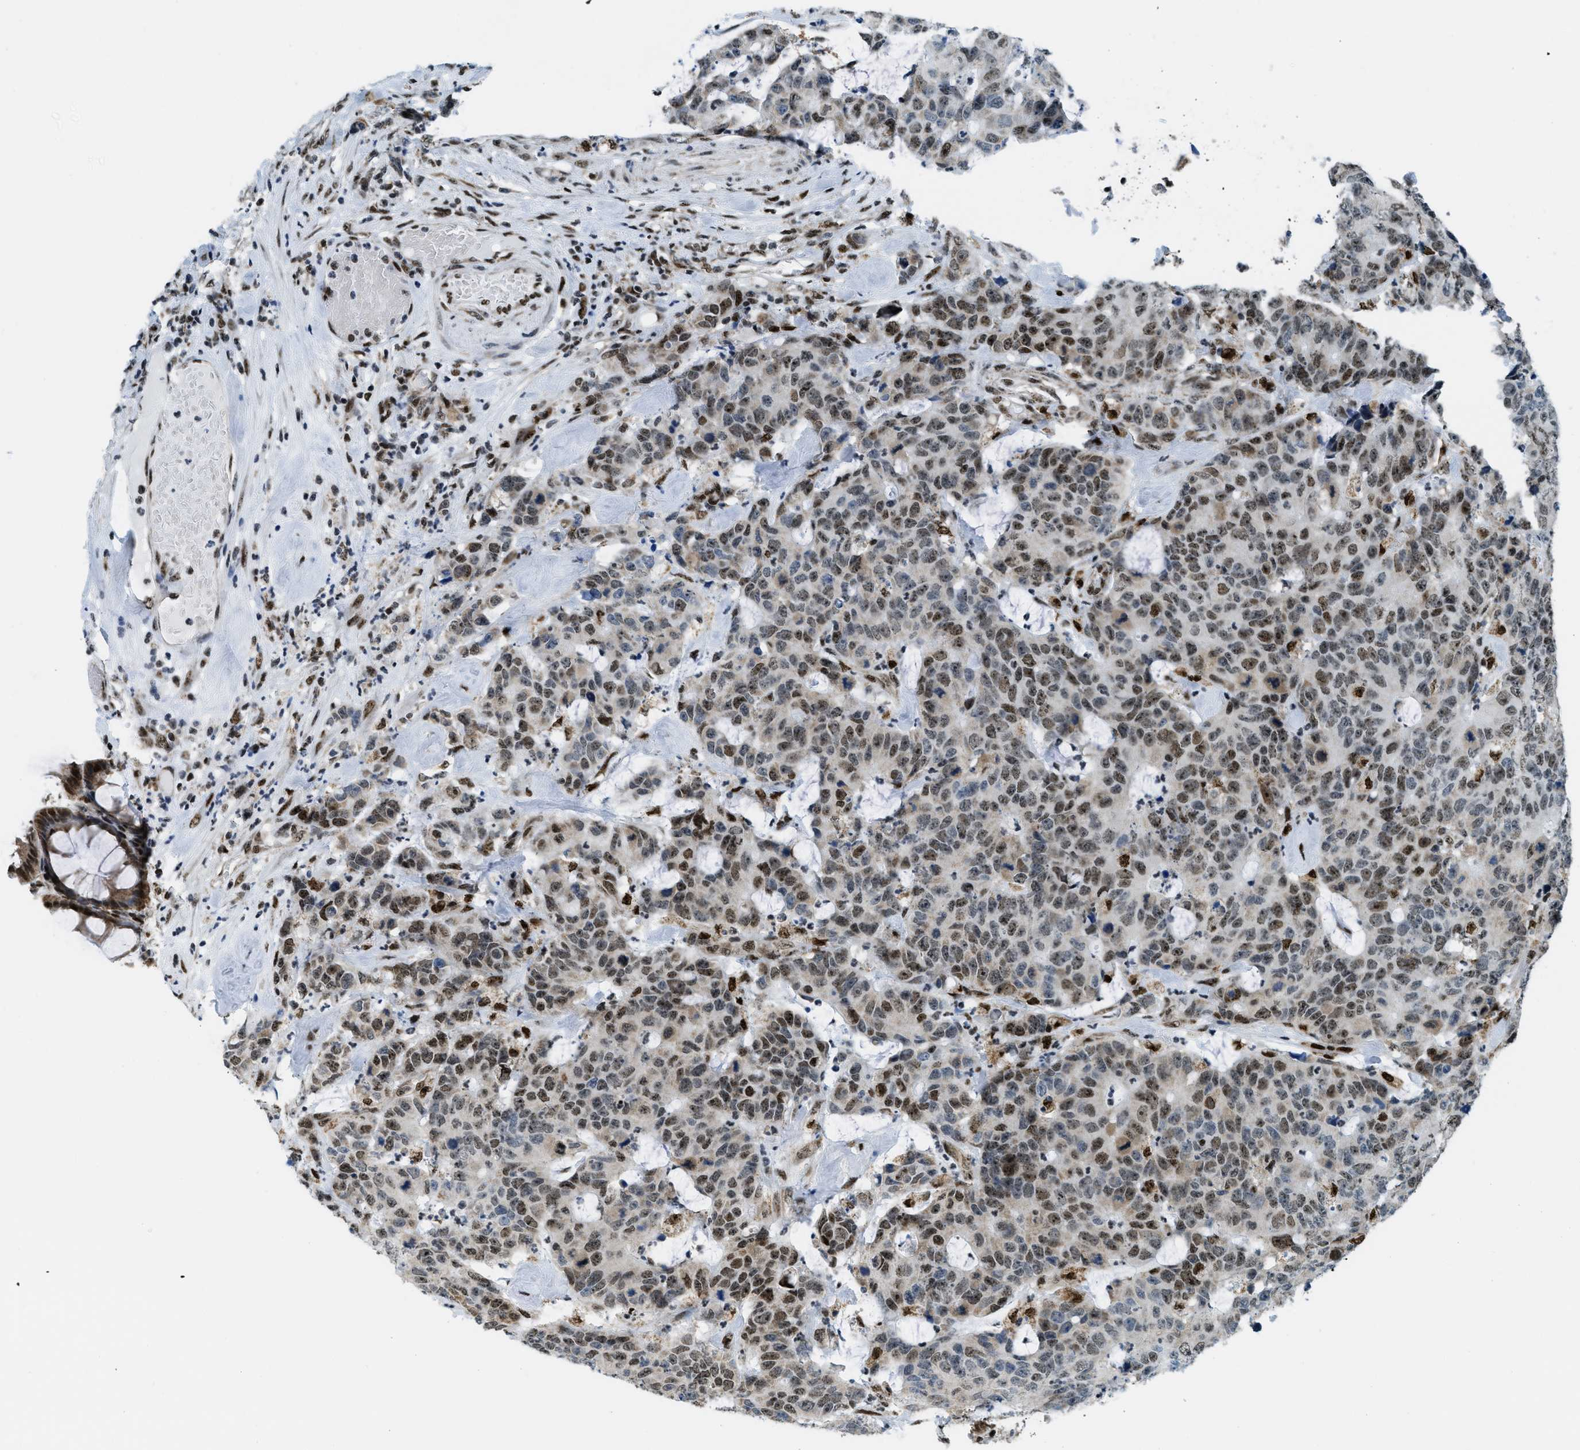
{"staining": {"intensity": "strong", "quantity": ">75%", "location": "cytoplasmic/membranous,nuclear"}, "tissue": "colorectal cancer", "cell_type": "Tumor cells", "image_type": "cancer", "snomed": [{"axis": "morphology", "description": "Adenocarcinoma, NOS"}, {"axis": "topography", "description": "Colon"}], "caption": "Colorectal cancer stained for a protein (brown) displays strong cytoplasmic/membranous and nuclear positive positivity in approximately >75% of tumor cells.", "gene": "SP100", "patient": {"sex": "female", "age": 86}}